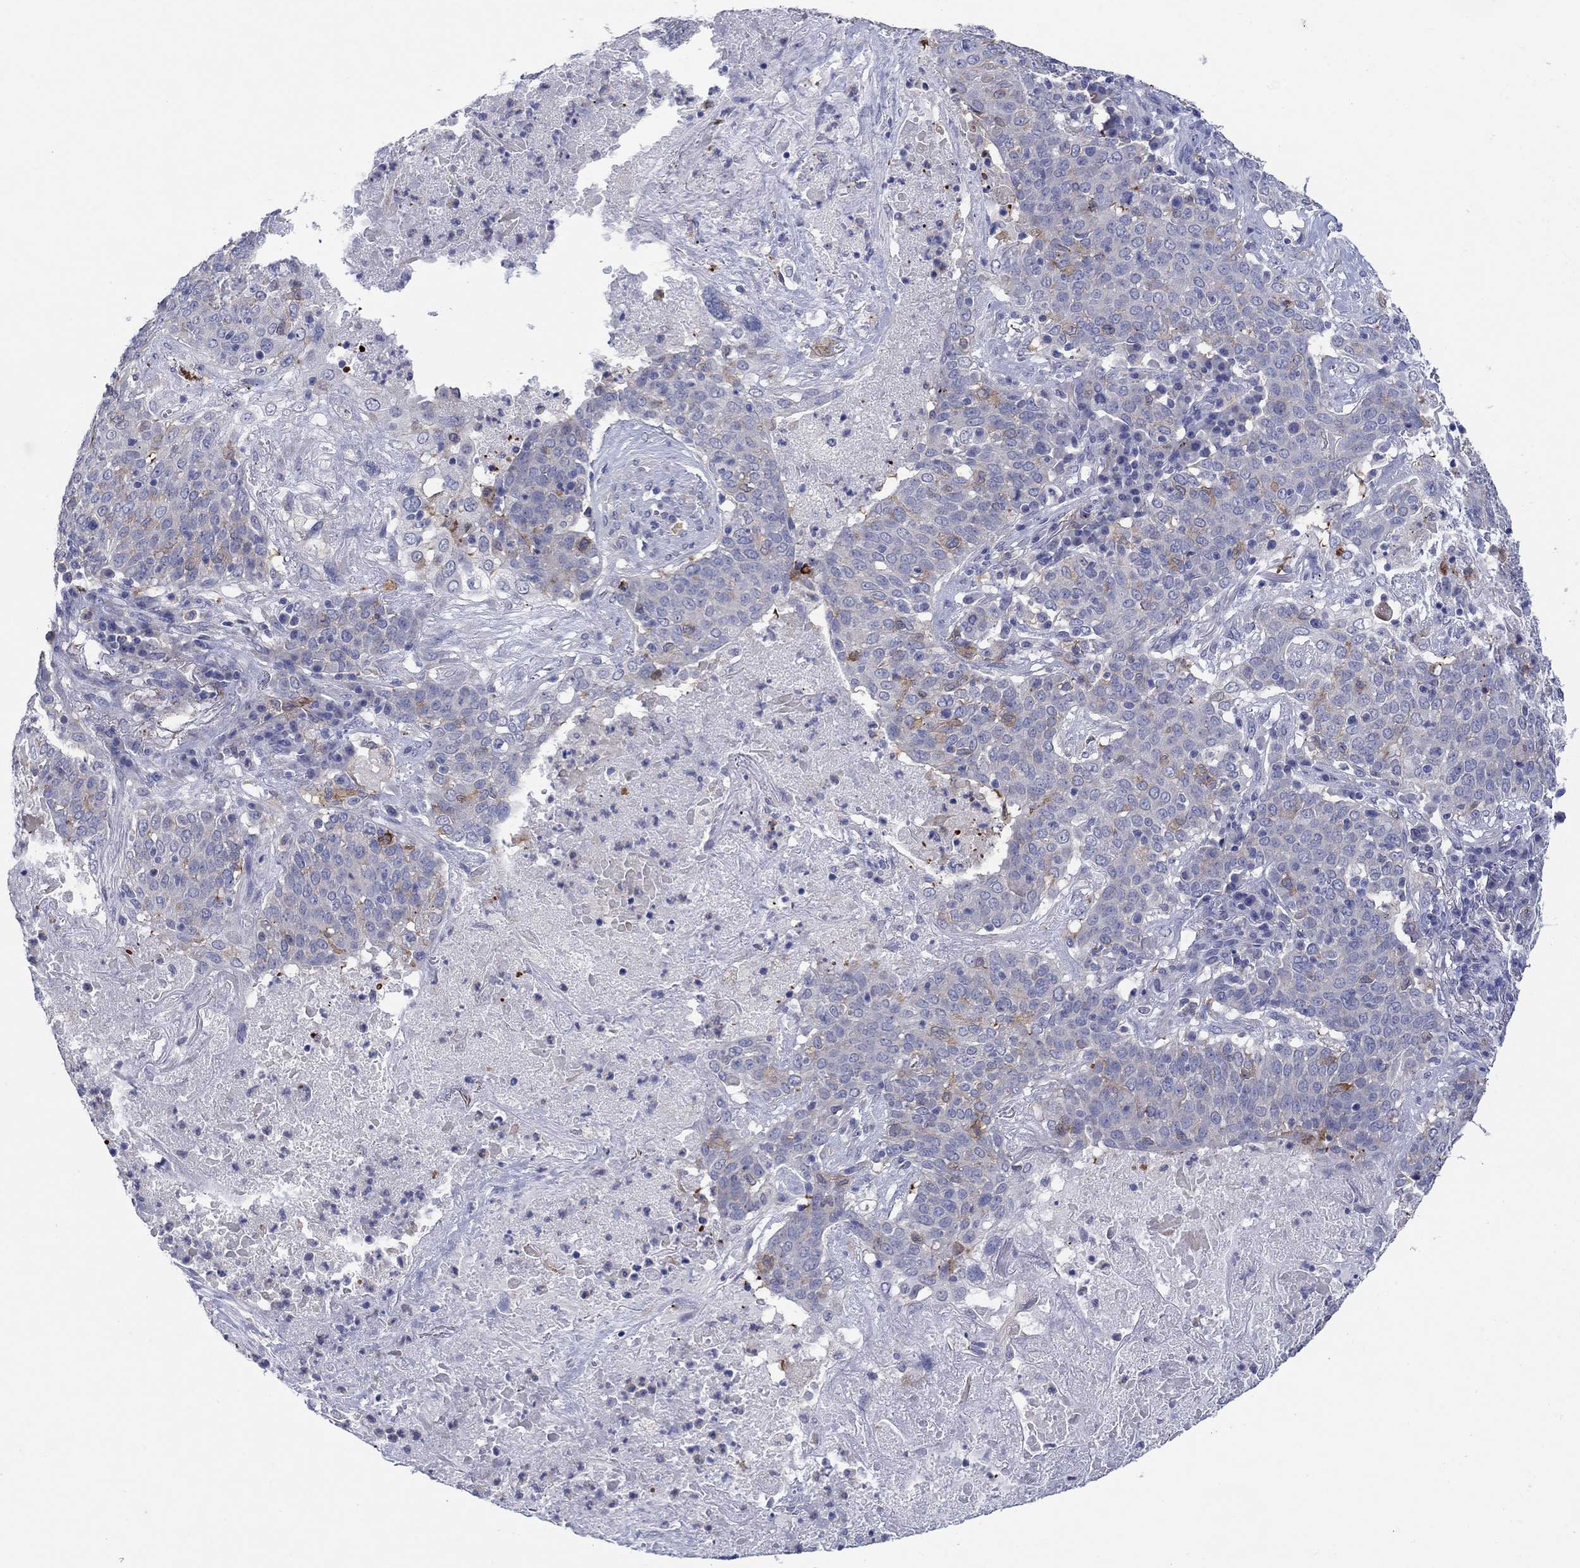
{"staining": {"intensity": "moderate", "quantity": "<25%", "location": "cytoplasmic/membranous"}, "tissue": "lung cancer", "cell_type": "Tumor cells", "image_type": "cancer", "snomed": [{"axis": "morphology", "description": "Squamous cell carcinoma, NOS"}, {"axis": "topography", "description": "Lung"}], "caption": "Lung squamous cell carcinoma stained with DAB (3,3'-diaminobenzidine) immunohistochemistry (IHC) exhibits low levels of moderate cytoplasmic/membranous staining in about <25% of tumor cells.", "gene": "HDC", "patient": {"sex": "male", "age": 82}}